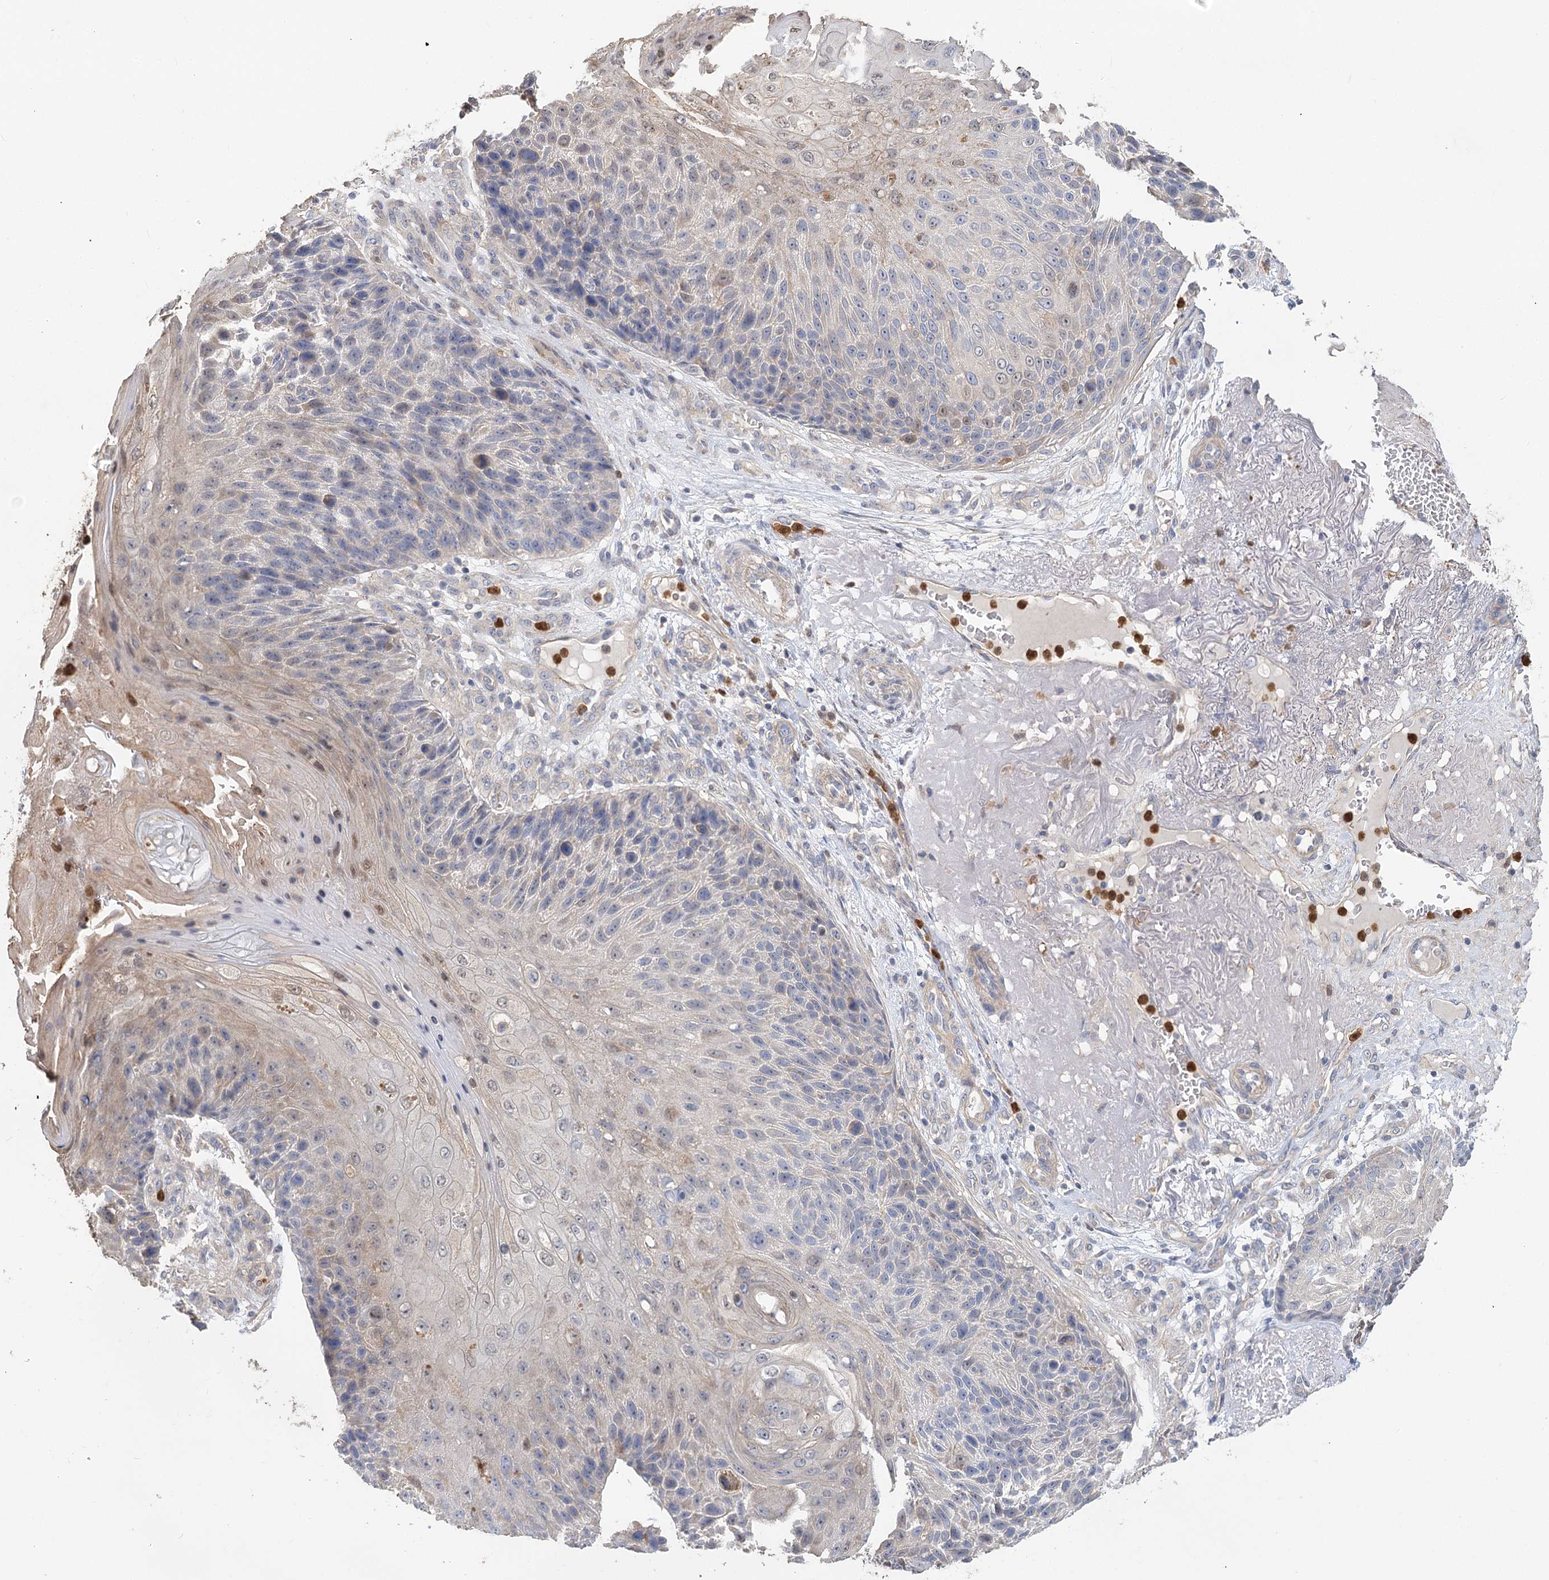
{"staining": {"intensity": "negative", "quantity": "none", "location": "none"}, "tissue": "skin cancer", "cell_type": "Tumor cells", "image_type": "cancer", "snomed": [{"axis": "morphology", "description": "Squamous cell carcinoma, NOS"}, {"axis": "topography", "description": "Skin"}], "caption": "This is an immunohistochemistry photomicrograph of human skin squamous cell carcinoma. There is no positivity in tumor cells.", "gene": "EPB41L5", "patient": {"sex": "female", "age": 88}}